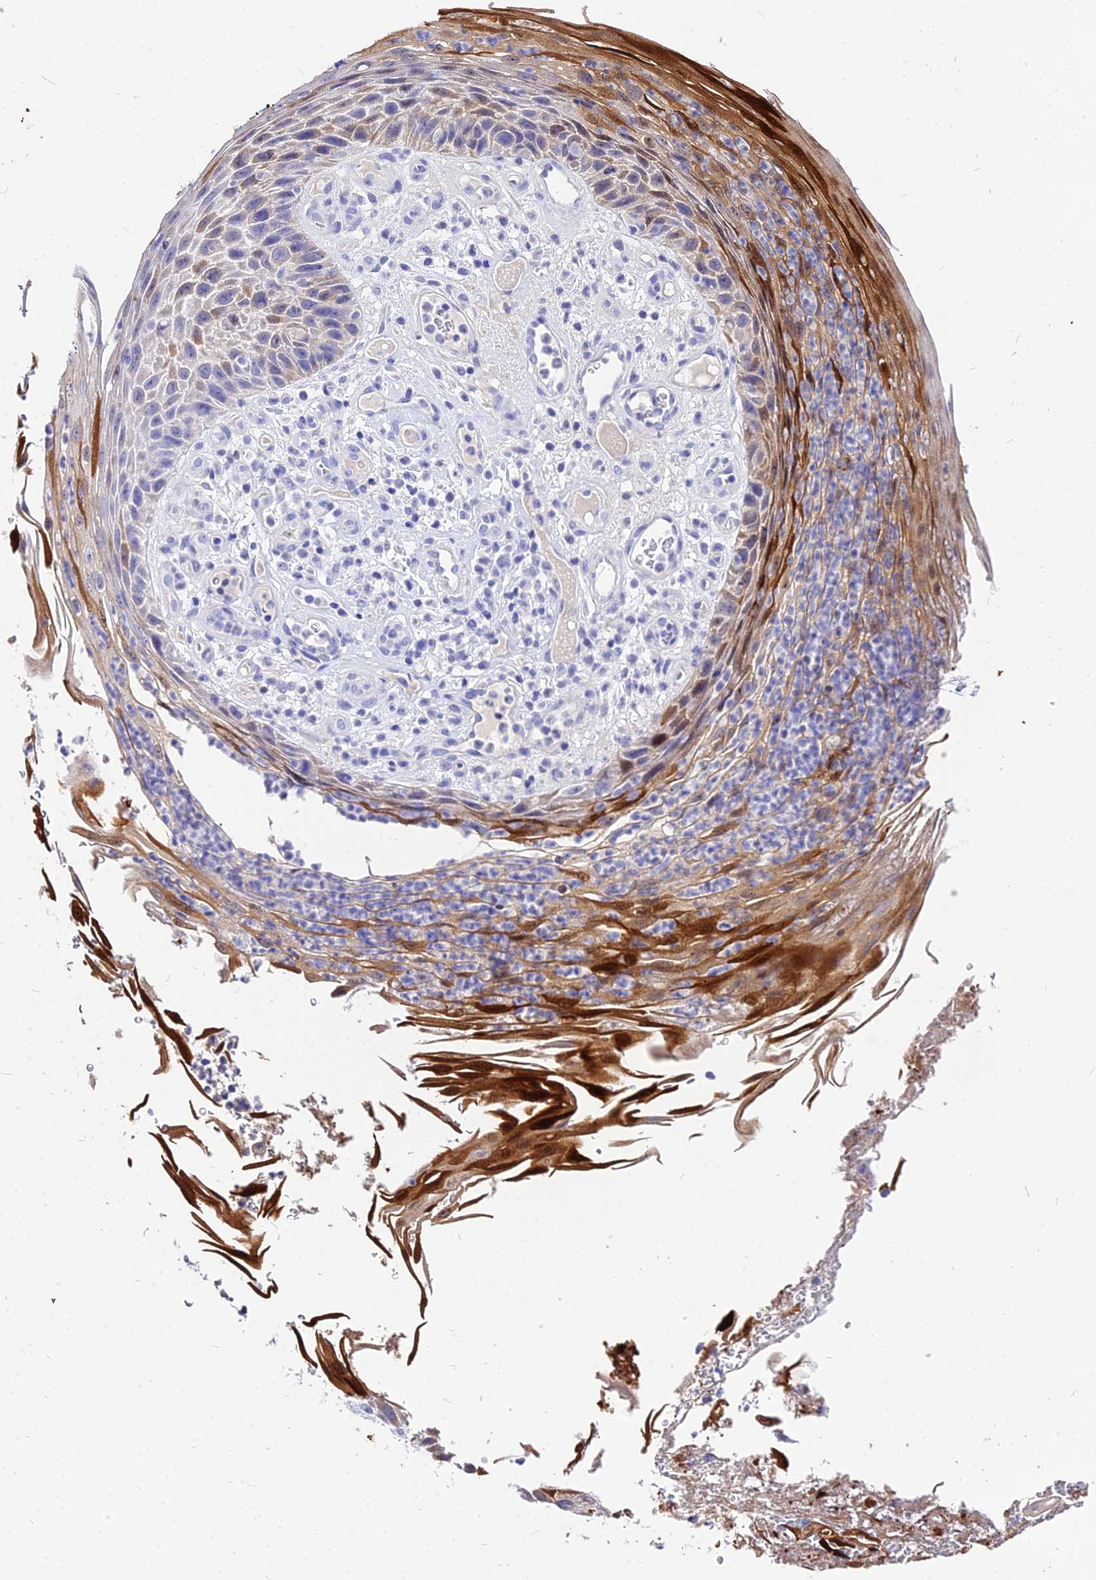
{"staining": {"intensity": "strong", "quantity": "25%-75%", "location": "cytoplasmic/membranous,nuclear"}, "tissue": "skin cancer", "cell_type": "Tumor cells", "image_type": "cancer", "snomed": [{"axis": "morphology", "description": "Squamous cell carcinoma, NOS"}, {"axis": "topography", "description": "Skin"}], "caption": "Immunohistochemistry (DAB) staining of human squamous cell carcinoma (skin) demonstrates strong cytoplasmic/membranous and nuclear protein expression in about 25%-75% of tumor cells. The protein of interest is stained brown, and the nuclei are stained in blue (DAB IHC with brightfield microscopy, high magnification).", "gene": "CARD18", "patient": {"sex": "female", "age": 88}}